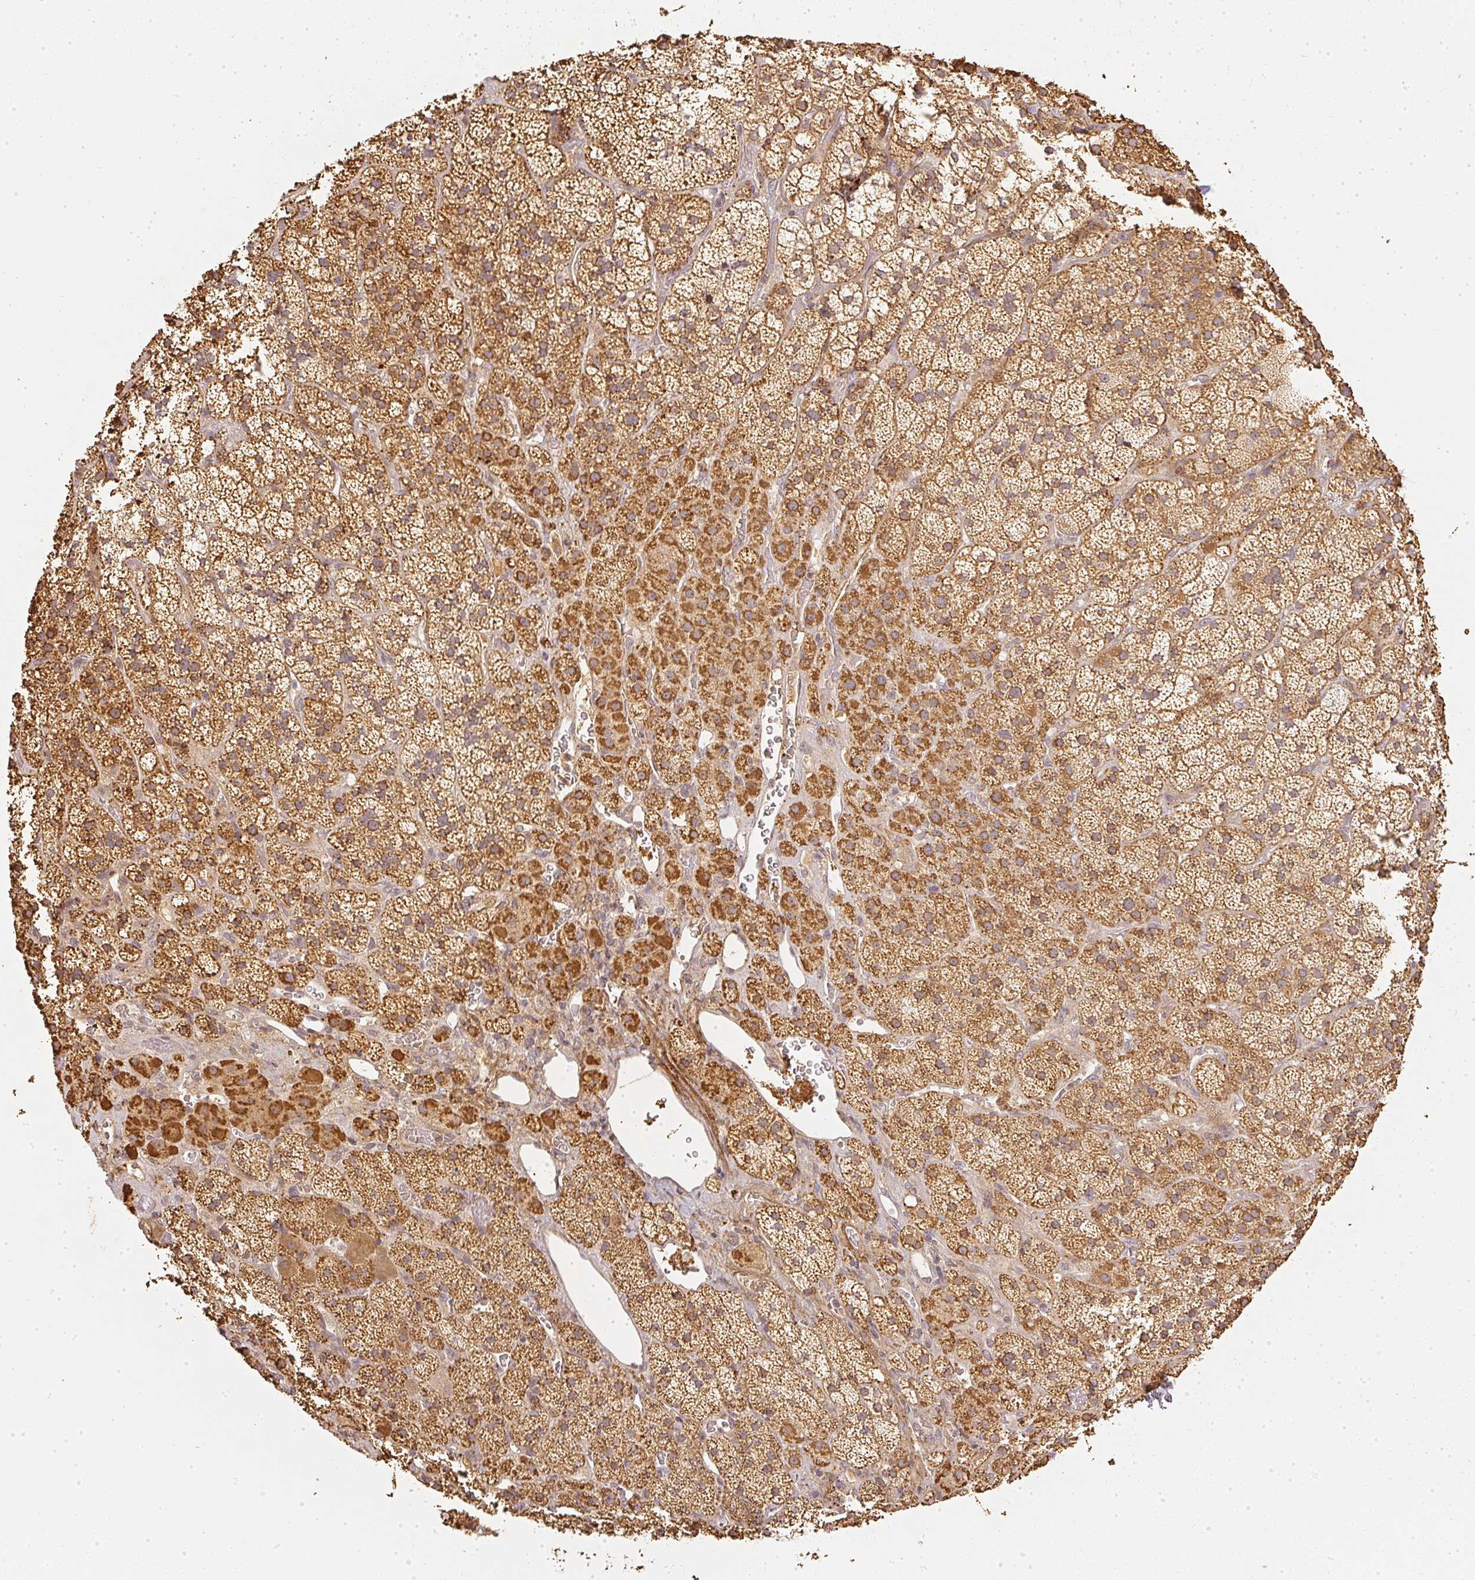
{"staining": {"intensity": "moderate", "quantity": "<25%", "location": "cytoplasmic/membranous"}, "tissue": "adrenal gland", "cell_type": "Glandular cells", "image_type": "normal", "snomed": [{"axis": "morphology", "description": "Normal tissue, NOS"}, {"axis": "topography", "description": "Adrenal gland"}], "caption": "DAB (3,3'-diaminobenzidine) immunohistochemical staining of normal adrenal gland shows moderate cytoplasmic/membranous protein expression in about <25% of glandular cells. The staining is performed using DAB brown chromogen to label protein expression. The nuclei are counter-stained blue using hematoxylin.", "gene": "SERPINE1", "patient": {"sex": "male", "age": 57}}